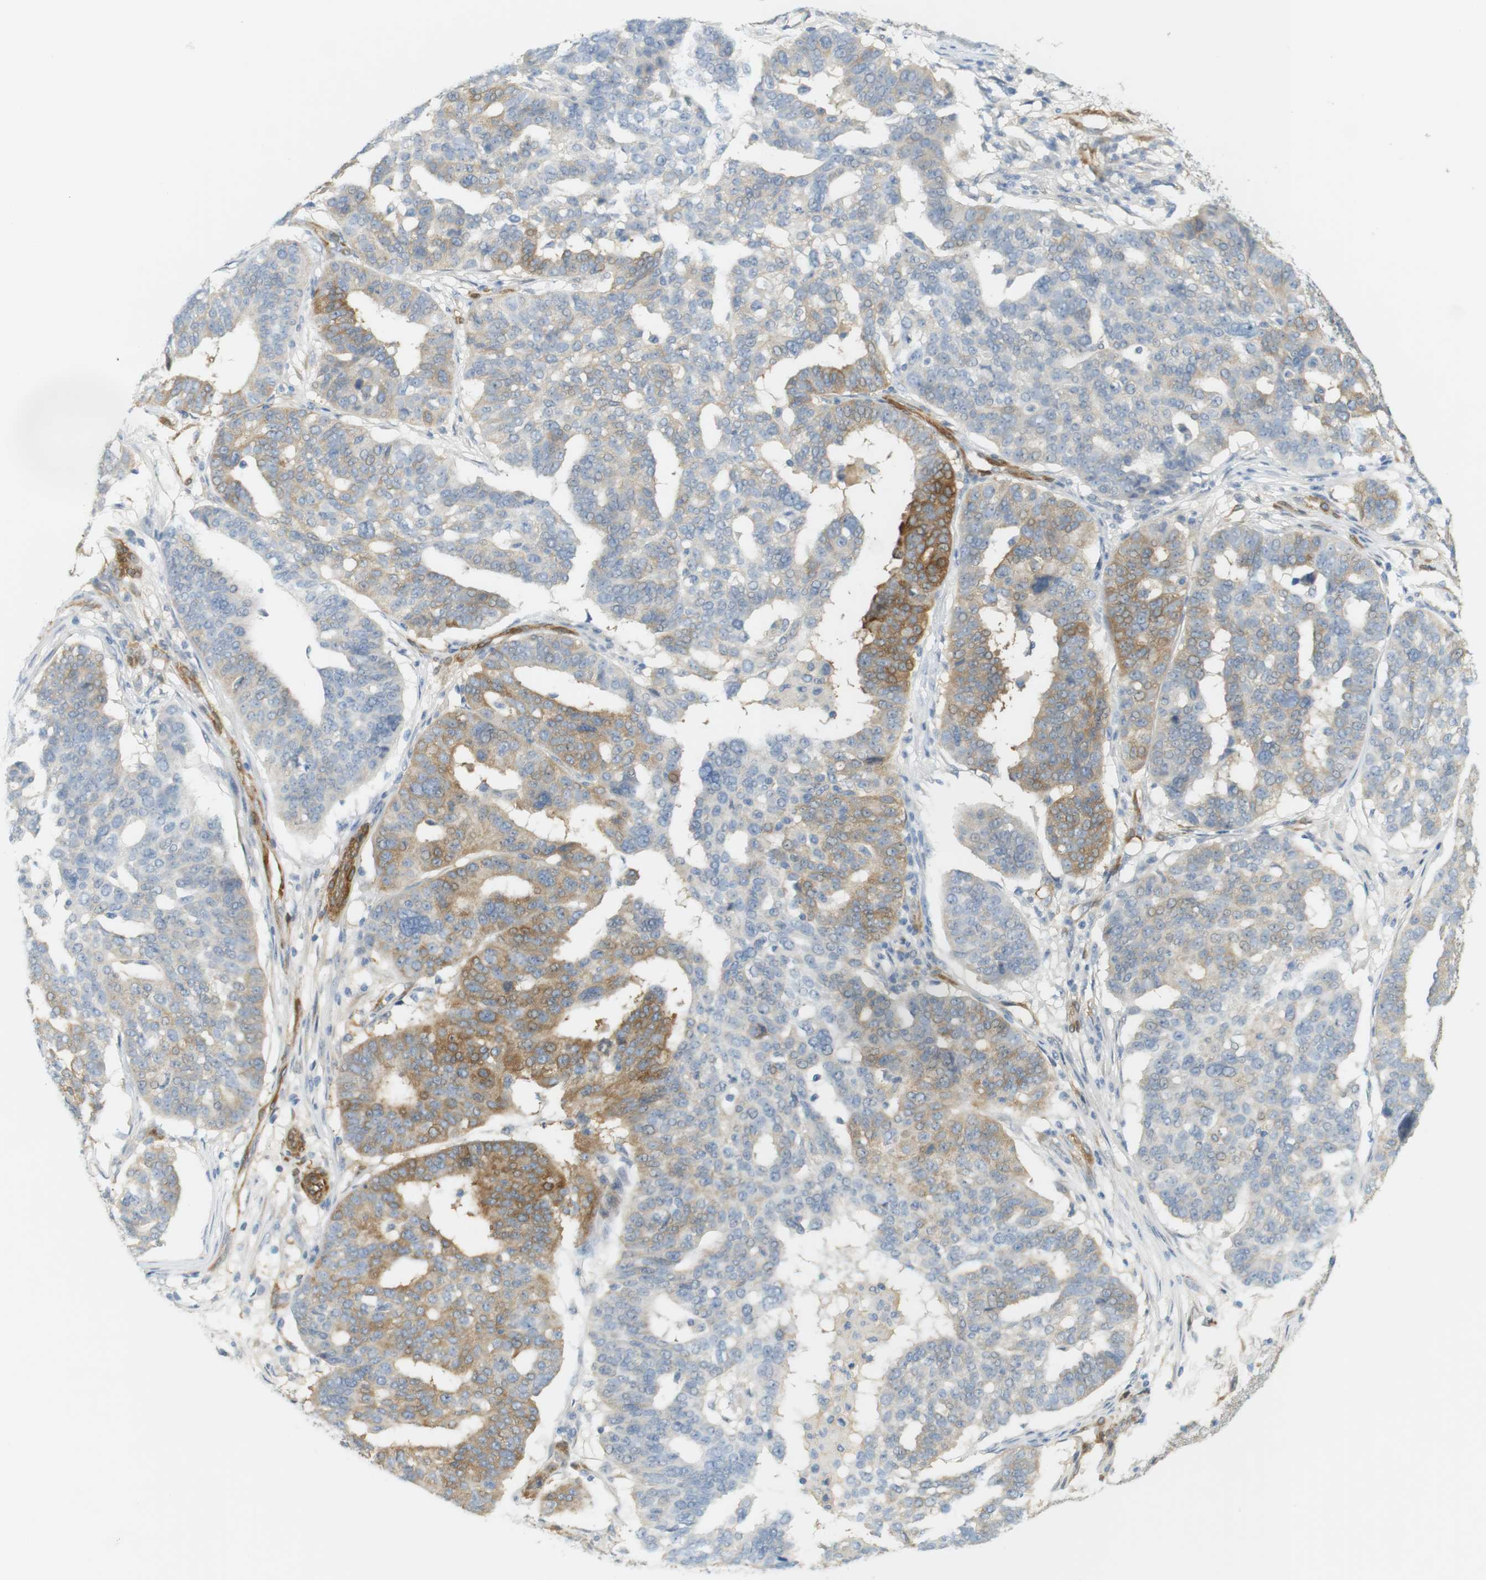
{"staining": {"intensity": "moderate", "quantity": "25%-75%", "location": "cytoplasmic/membranous"}, "tissue": "ovarian cancer", "cell_type": "Tumor cells", "image_type": "cancer", "snomed": [{"axis": "morphology", "description": "Cystadenocarcinoma, serous, NOS"}, {"axis": "topography", "description": "Ovary"}], "caption": "High-power microscopy captured an immunohistochemistry micrograph of ovarian cancer, revealing moderate cytoplasmic/membranous positivity in approximately 25%-75% of tumor cells.", "gene": "PDE3A", "patient": {"sex": "female", "age": 59}}